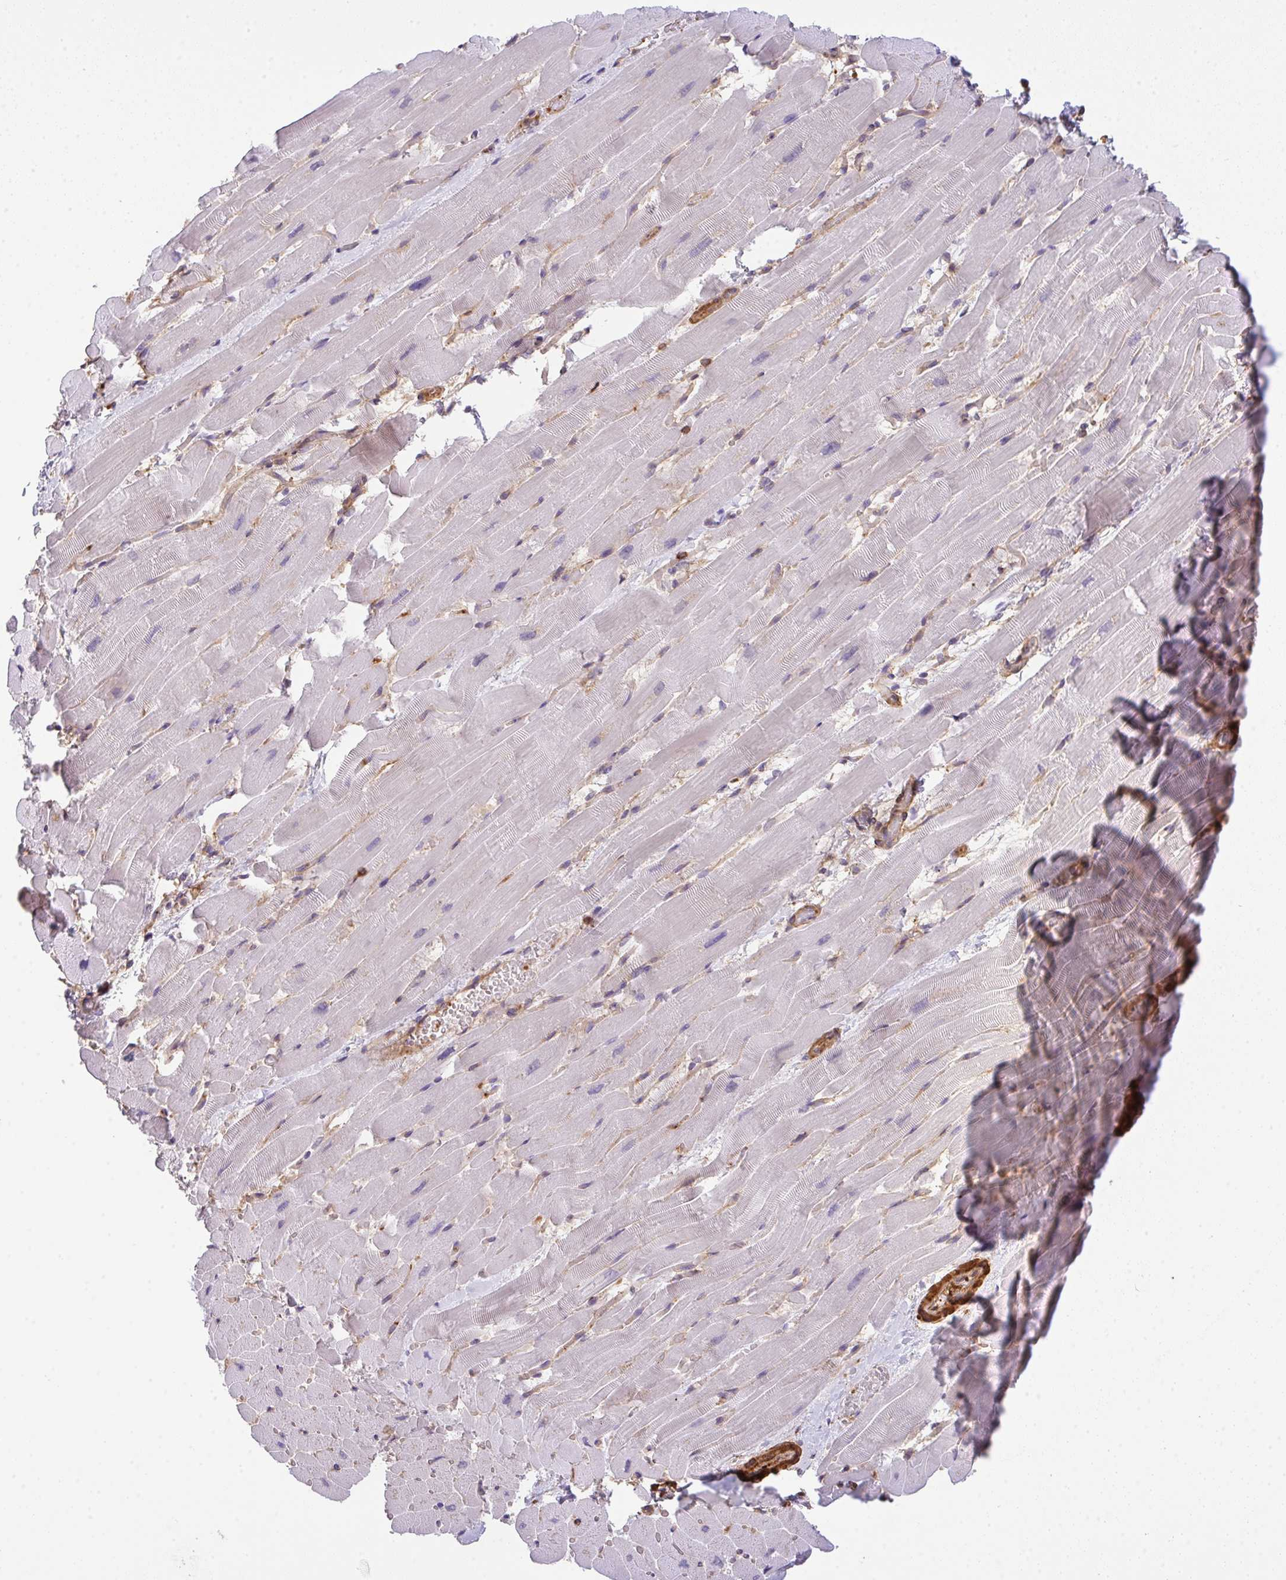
{"staining": {"intensity": "negative", "quantity": "none", "location": "none"}, "tissue": "heart muscle", "cell_type": "Cardiomyocytes", "image_type": "normal", "snomed": [{"axis": "morphology", "description": "Normal tissue, NOS"}, {"axis": "topography", "description": "Heart"}], "caption": "DAB immunohistochemical staining of unremarkable human heart muscle exhibits no significant expression in cardiomyocytes. (DAB (3,3'-diaminobenzidine) immunohistochemistry, high magnification).", "gene": "TMEM229A", "patient": {"sex": "male", "age": 37}}